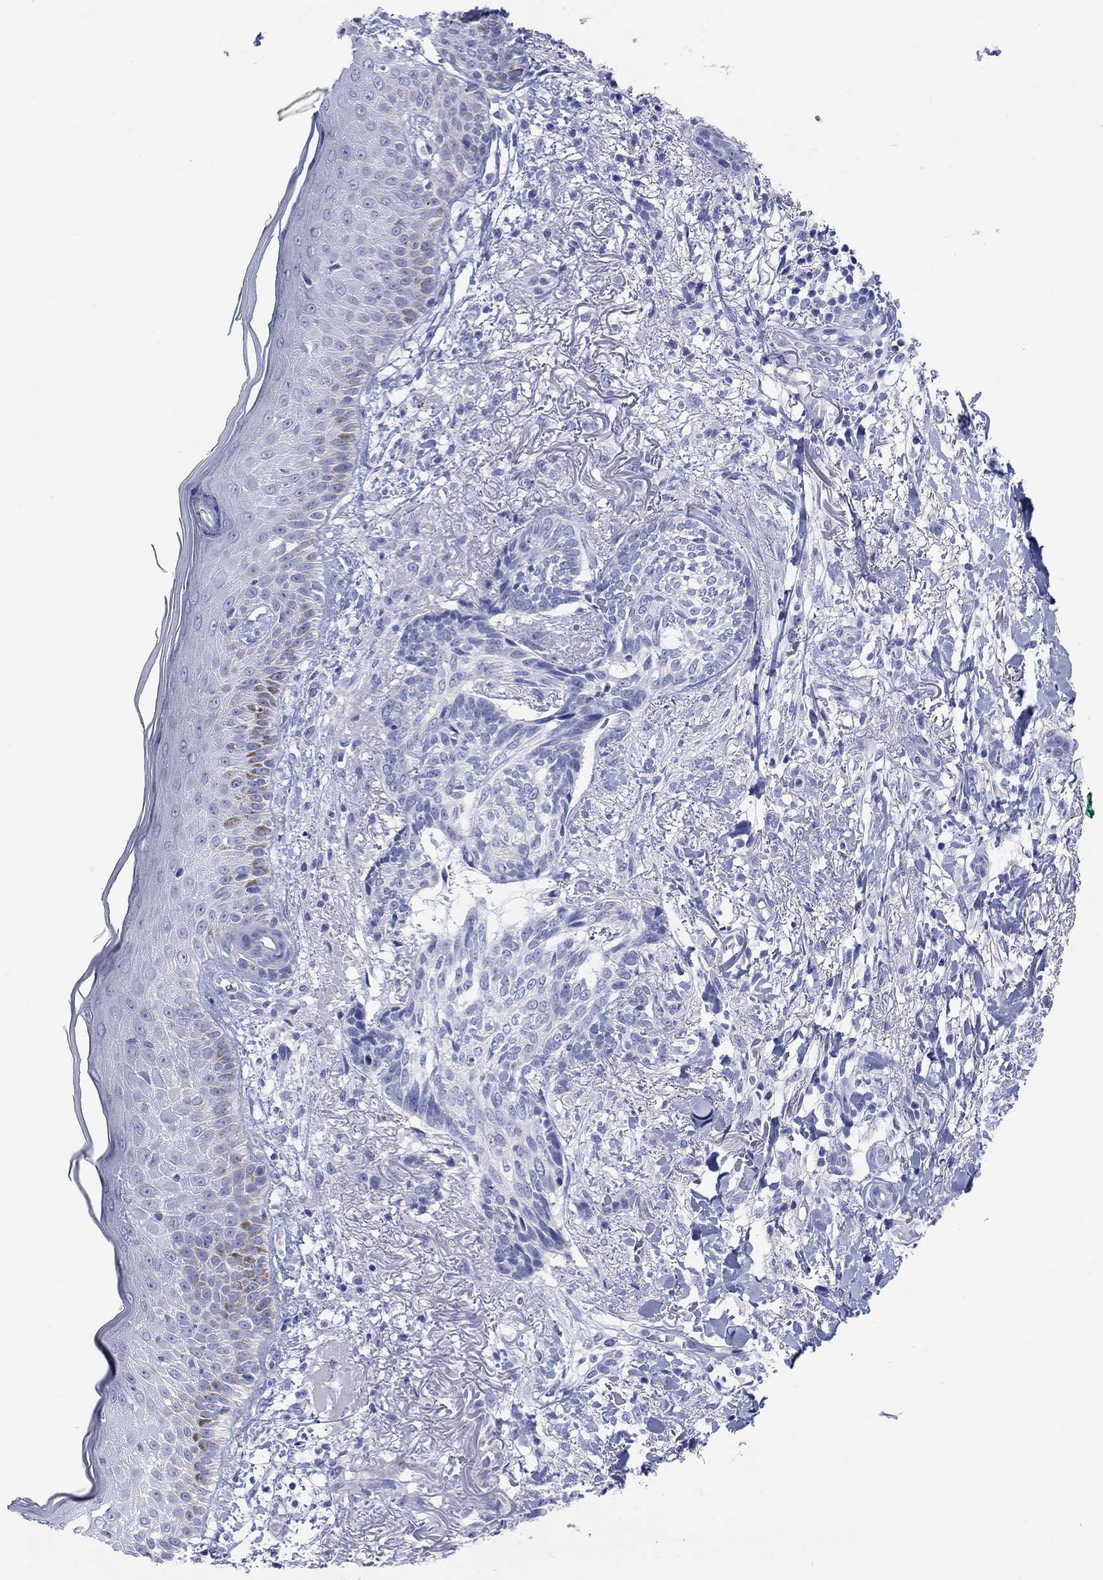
{"staining": {"intensity": "negative", "quantity": "none", "location": "none"}, "tissue": "skin cancer", "cell_type": "Tumor cells", "image_type": "cancer", "snomed": [{"axis": "morphology", "description": "Normal tissue, NOS"}, {"axis": "morphology", "description": "Basal cell carcinoma"}, {"axis": "topography", "description": "Skin"}], "caption": "A photomicrograph of skin basal cell carcinoma stained for a protein reveals no brown staining in tumor cells.", "gene": "XIRP2", "patient": {"sex": "male", "age": 84}}